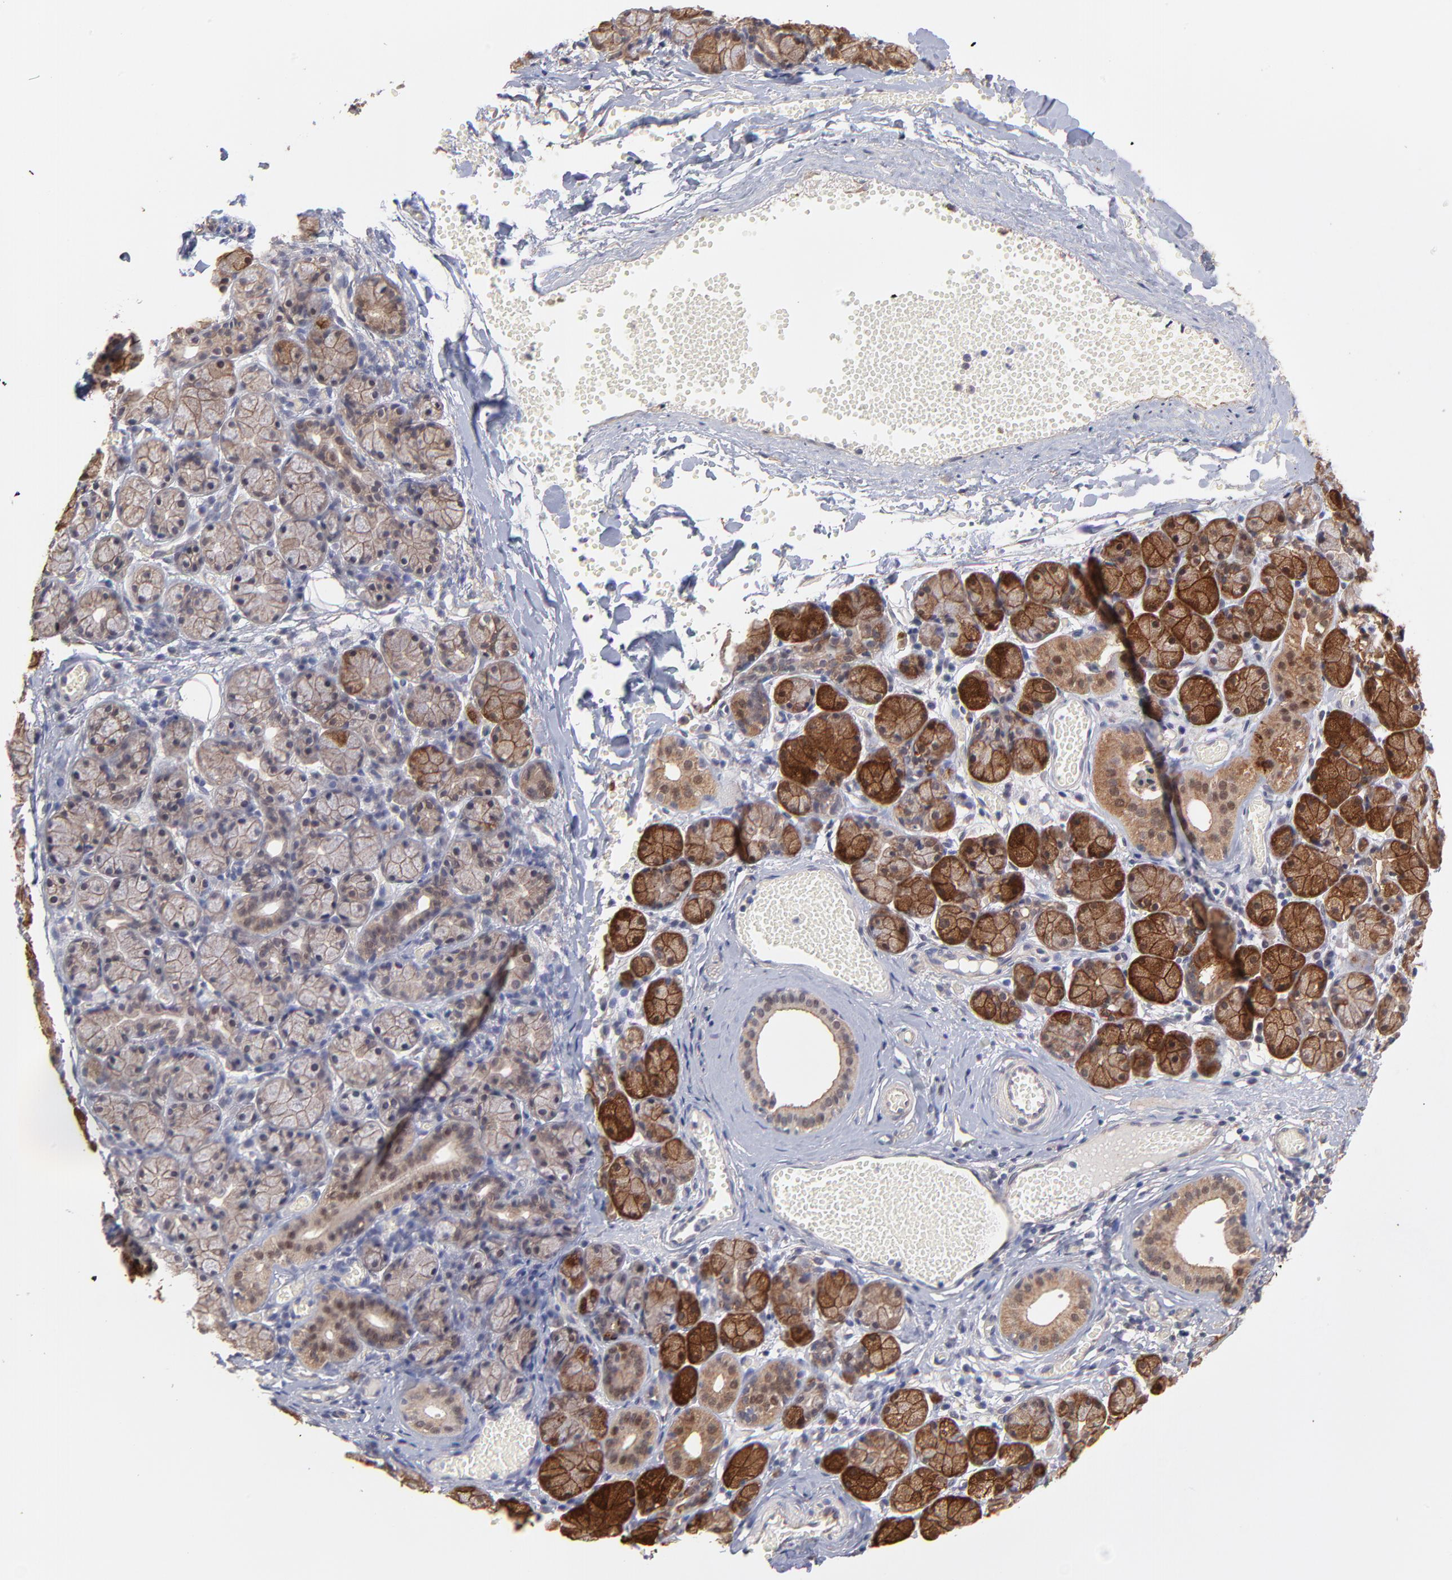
{"staining": {"intensity": "strong", "quantity": ">75%", "location": "cytoplasmic/membranous"}, "tissue": "salivary gland", "cell_type": "Glandular cells", "image_type": "normal", "snomed": [{"axis": "morphology", "description": "Normal tissue, NOS"}, {"axis": "topography", "description": "Salivary gland"}], "caption": "Immunohistochemistry (IHC) image of normal salivary gland: salivary gland stained using immunohistochemistry (IHC) demonstrates high levels of strong protein expression localized specifically in the cytoplasmic/membranous of glandular cells, appearing as a cytoplasmic/membranous brown color.", "gene": "STAP2", "patient": {"sex": "female", "age": 24}}